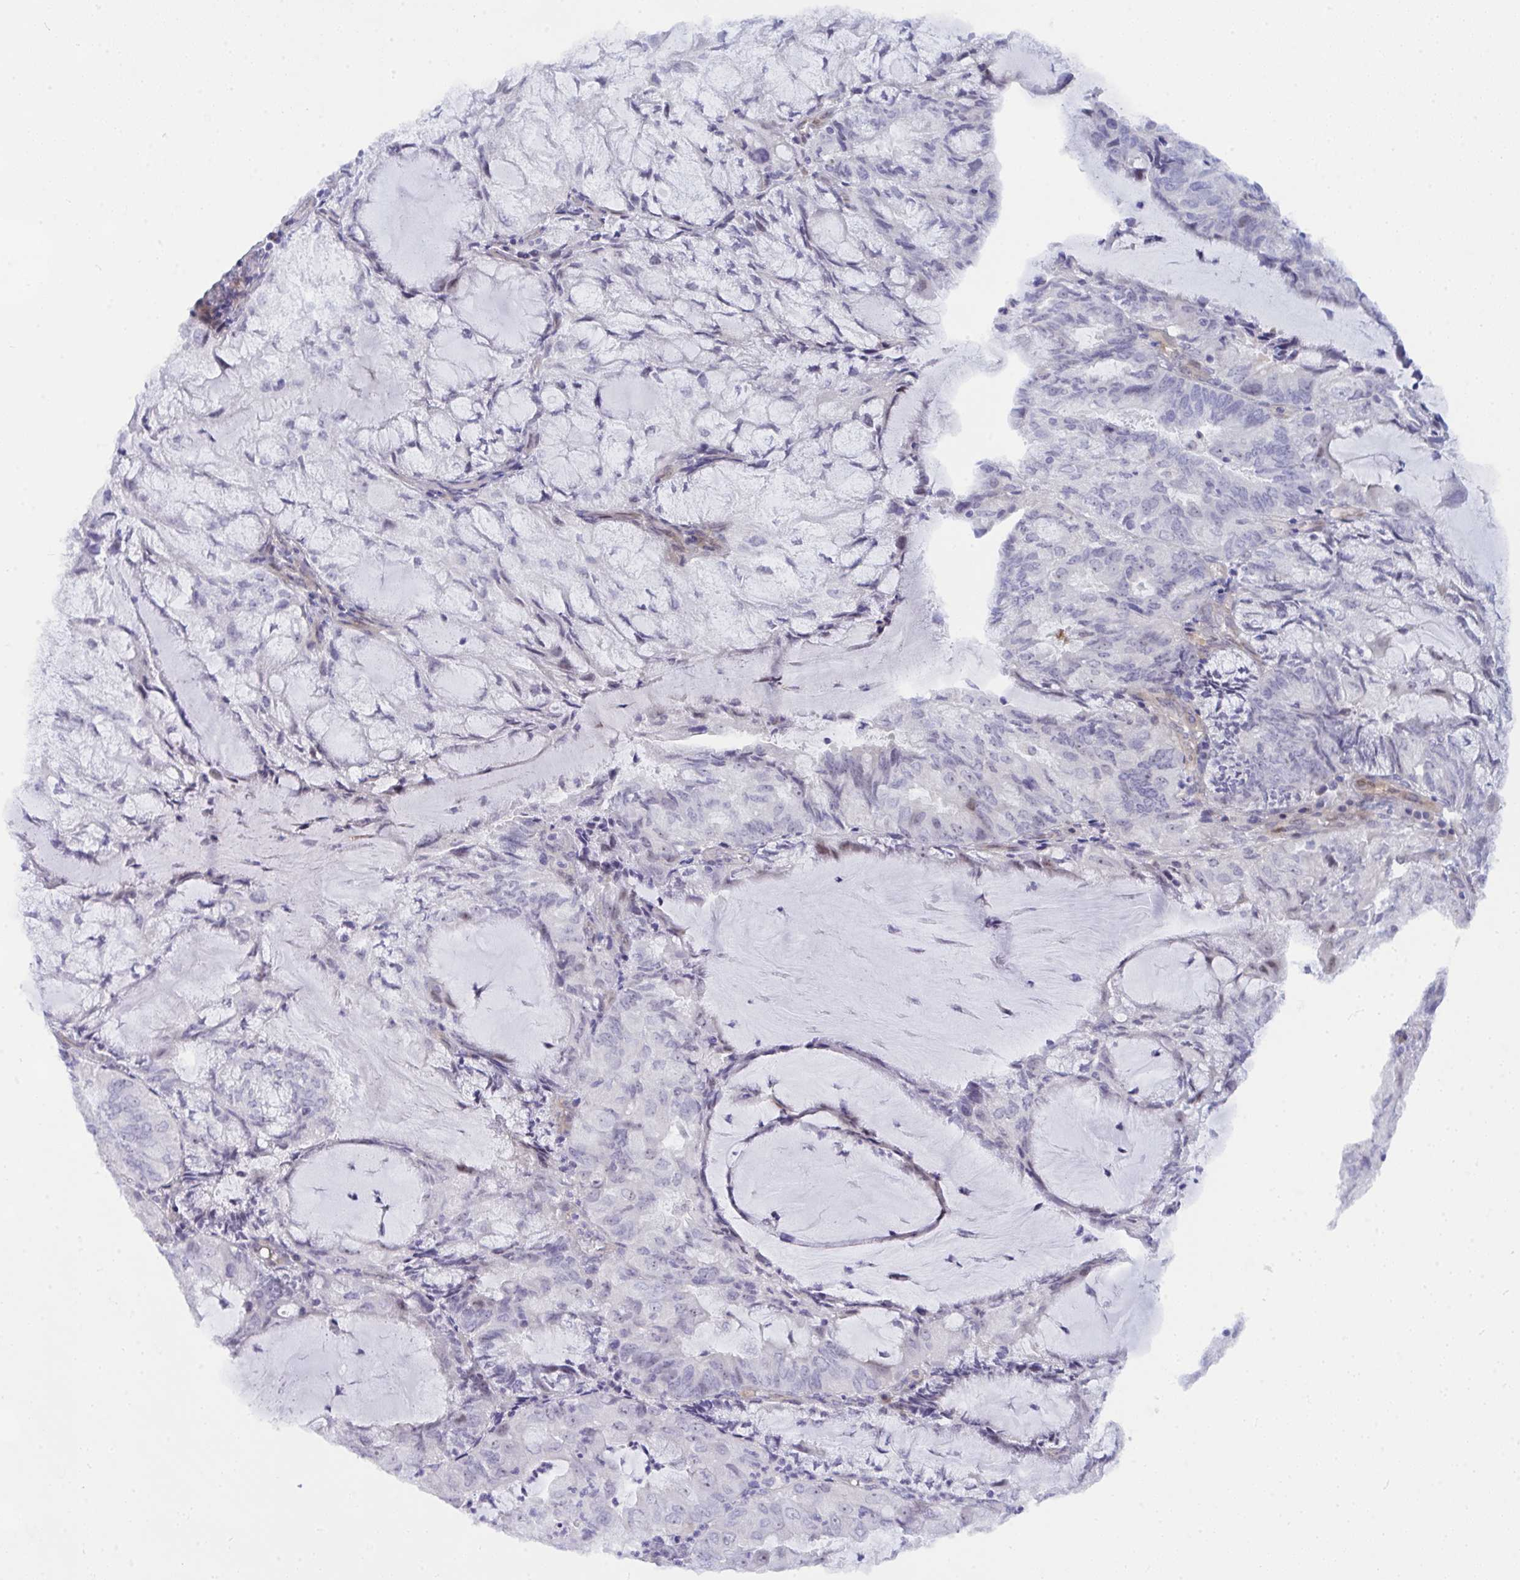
{"staining": {"intensity": "negative", "quantity": "none", "location": "none"}, "tissue": "ovarian cancer", "cell_type": "Tumor cells", "image_type": "cancer", "snomed": [{"axis": "morphology", "description": "Cystadenocarcinoma, serous, NOS"}, {"axis": "topography", "description": "Ovary"}], "caption": "Image shows no significant protein expression in tumor cells of ovarian cancer (serous cystadenocarcinoma).", "gene": "NFXL1", "patient": {"sex": "female", "age": 53}}